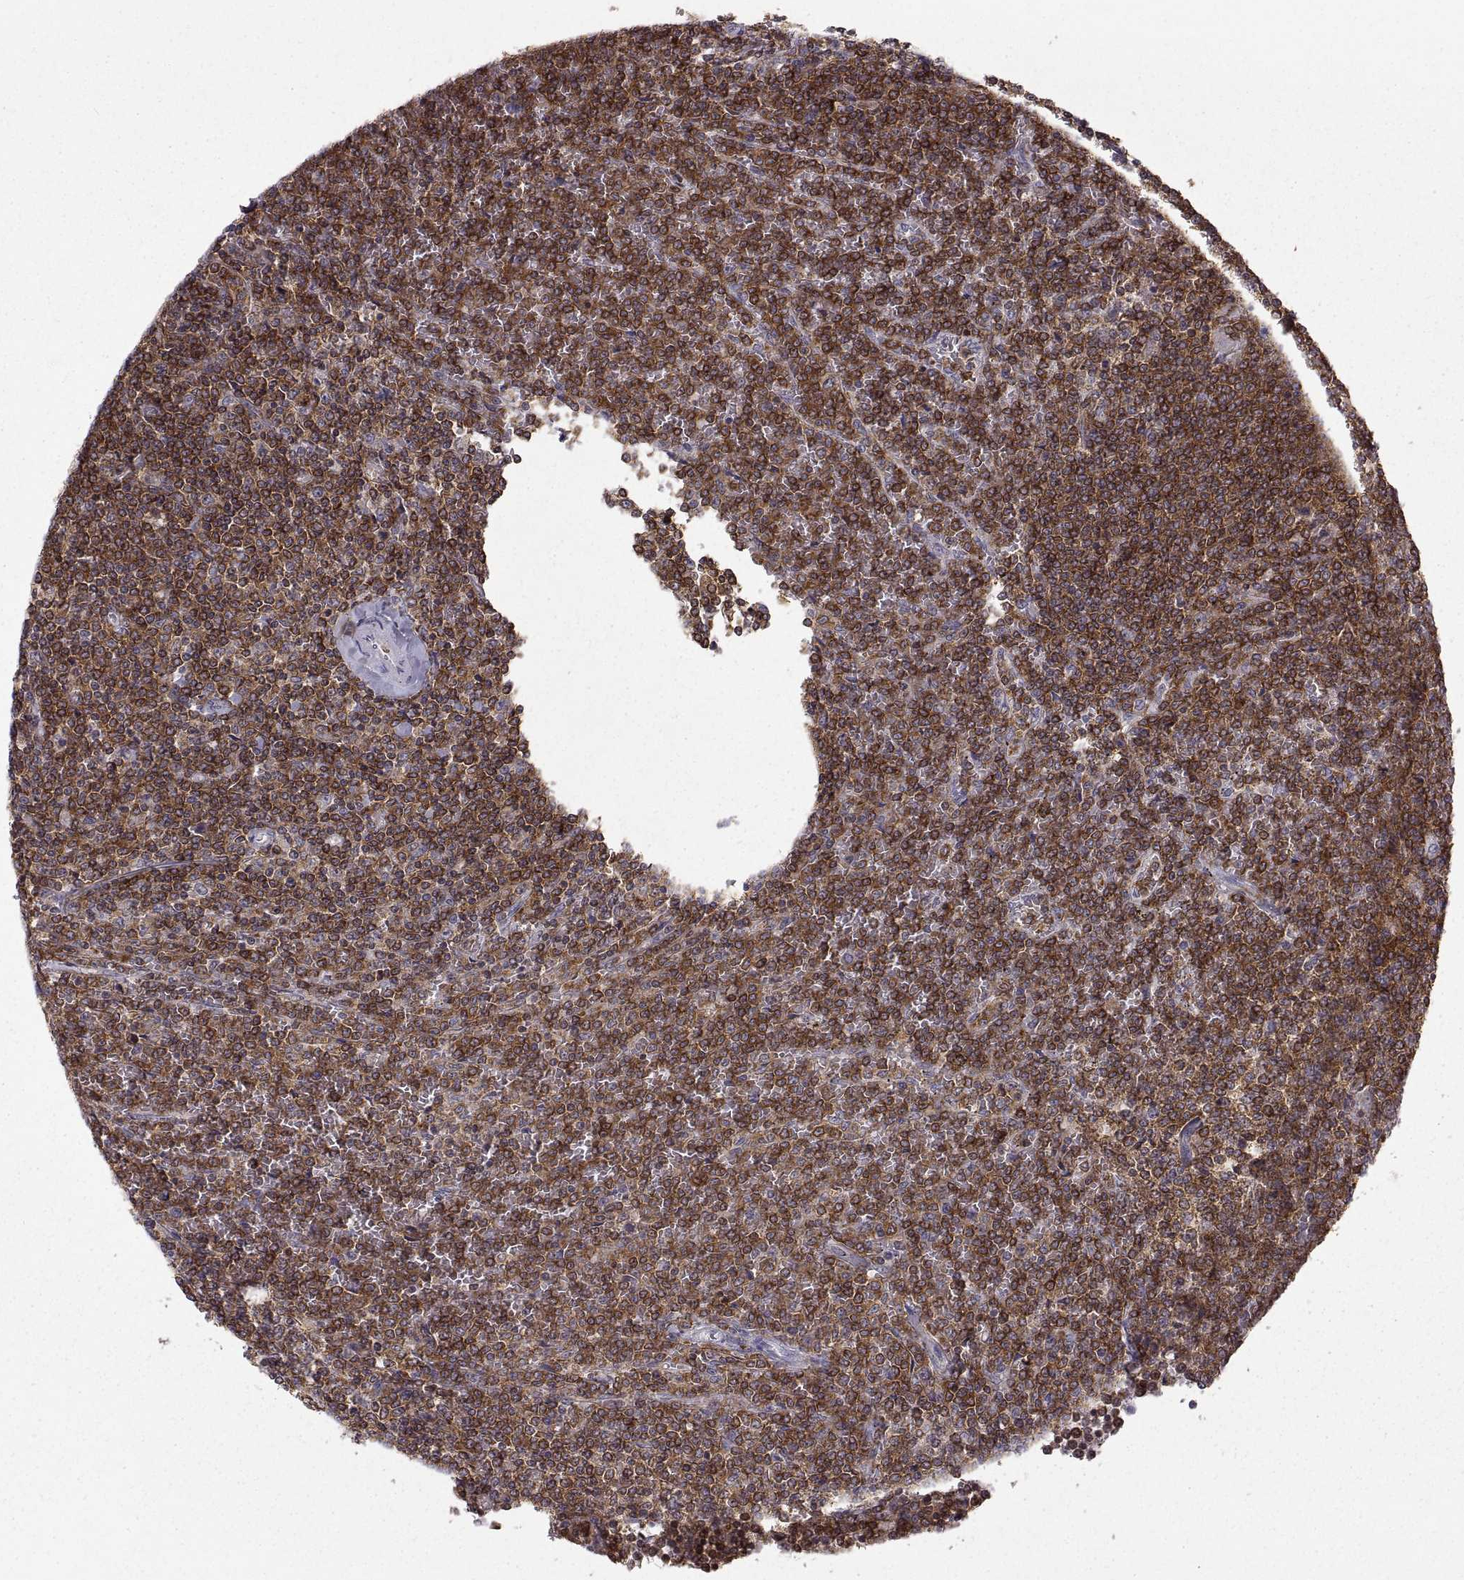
{"staining": {"intensity": "strong", "quantity": ">75%", "location": "cytoplasmic/membranous"}, "tissue": "lymphoma", "cell_type": "Tumor cells", "image_type": "cancer", "snomed": [{"axis": "morphology", "description": "Malignant lymphoma, non-Hodgkin's type, Low grade"}, {"axis": "topography", "description": "Spleen"}], "caption": "An image of lymphoma stained for a protein displays strong cytoplasmic/membranous brown staining in tumor cells.", "gene": "EZR", "patient": {"sex": "female", "age": 19}}